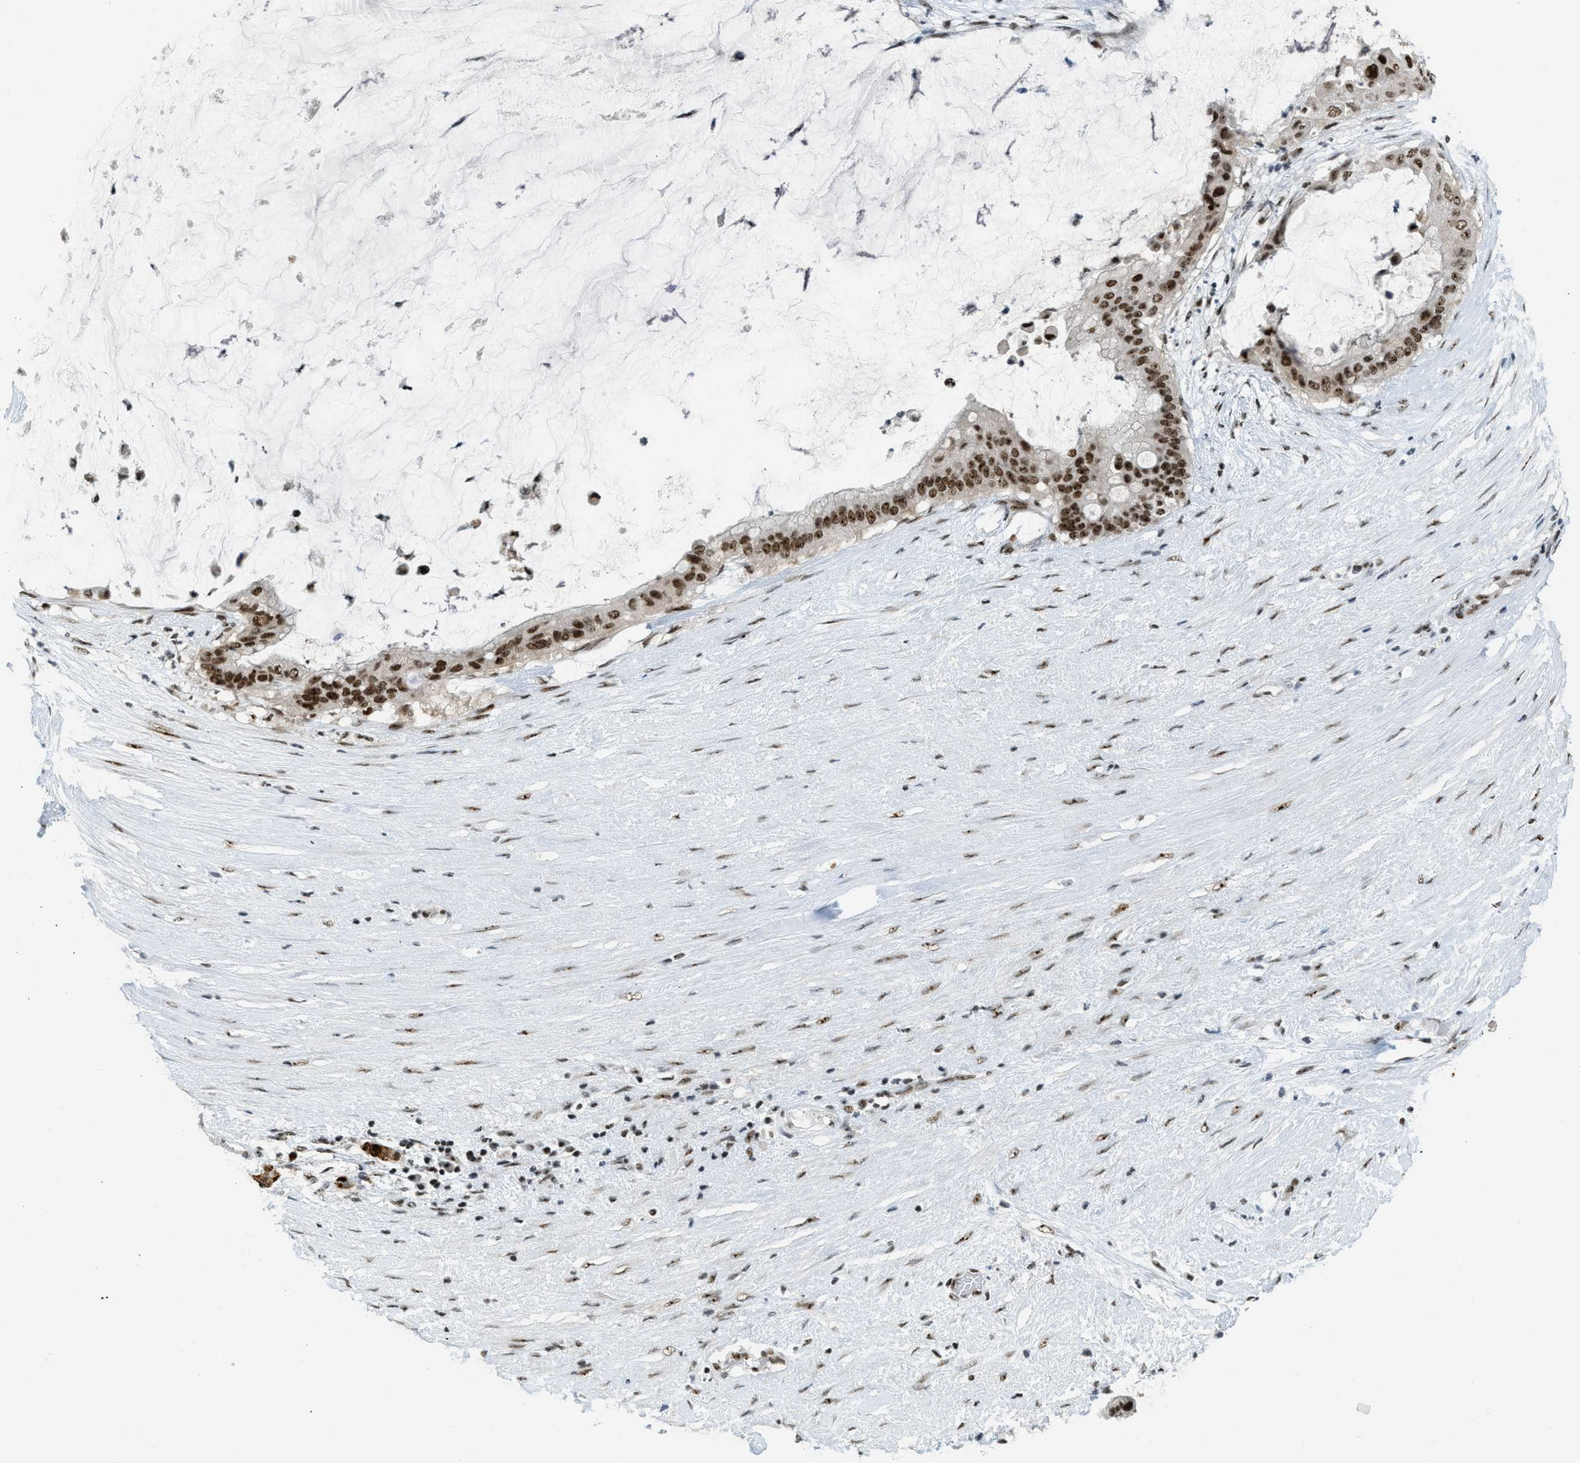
{"staining": {"intensity": "strong", "quantity": ">75%", "location": "nuclear"}, "tissue": "pancreatic cancer", "cell_type": "Tumor cells", "image_type": "cancer", "snomed": [{"axis": "morphology", "description": "Adenocarcinoma, NOS"}, {"axis": "topography", "description": "Pancreas"}], "caption": "Immunohistochemistry (IHC) histopathology image of neoplastic tissue: pancreatic adenocarcinoma stained using IHC exhibits high levels of strong protein expression localized specifically in the nuclear of tumor cells, appearing as a nuclear brown color.", "gene": "URB1", "patient": {"sex": "male", "age": 41}}